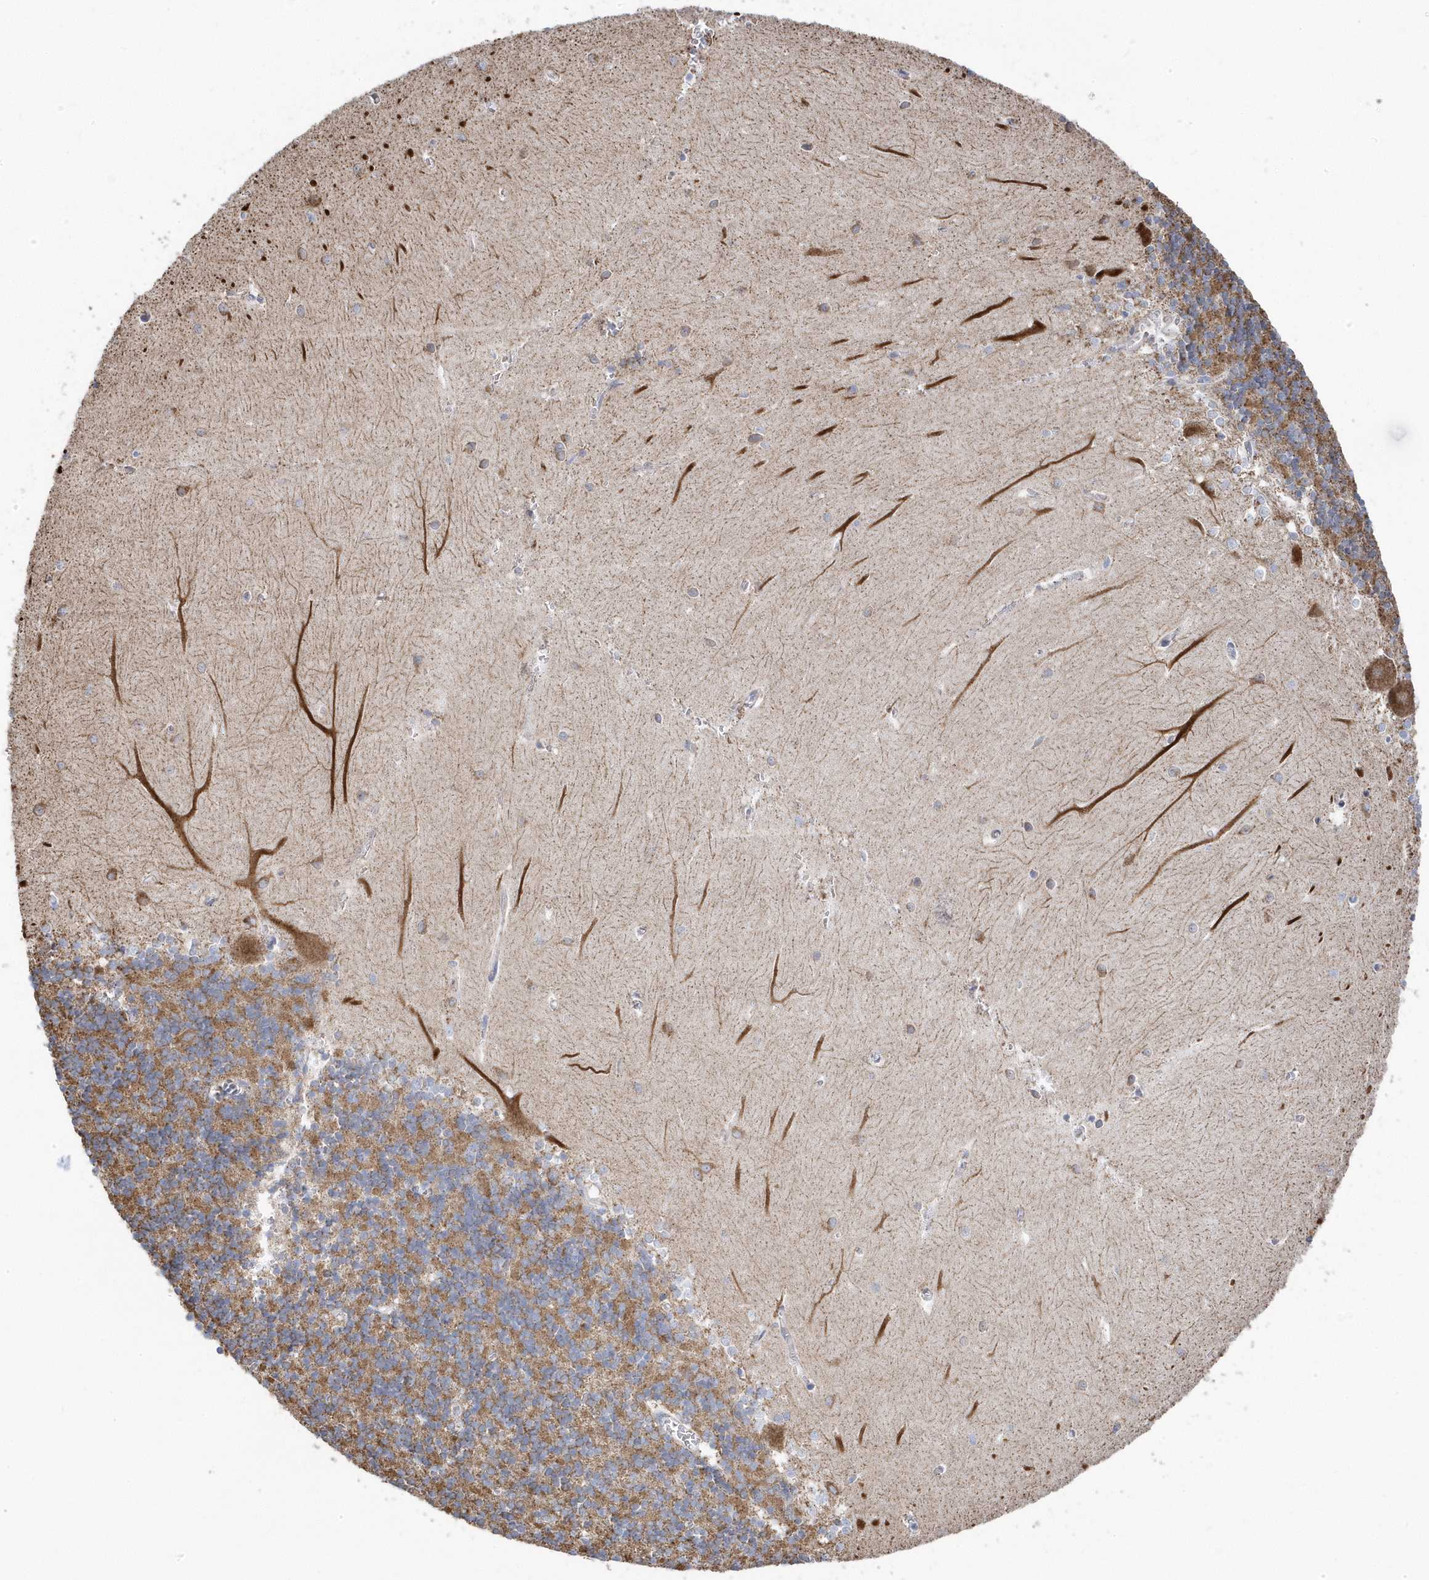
{"staining": {"intensity": "moderate", "quantity": "25%-75%", "location": "cytoplasmic/membranous"}, "tissue": "cerebellum", "cell_type": "Cells in granular layer", "image_type": "normal", "snomed": [{"axis": "morphology", "description": "Normal tissue, NOS"}, {"axis": "topography", "description": "Cerebellum"}], "caption": "Cells in granular layer demonstrate medium levels of moderate cytoplasmic/membranous expression in approximately 25%-75% of cells in normal cerebellum.", "gene": "GTPBP8", "patient": {"sex": "male", "age": 37}}